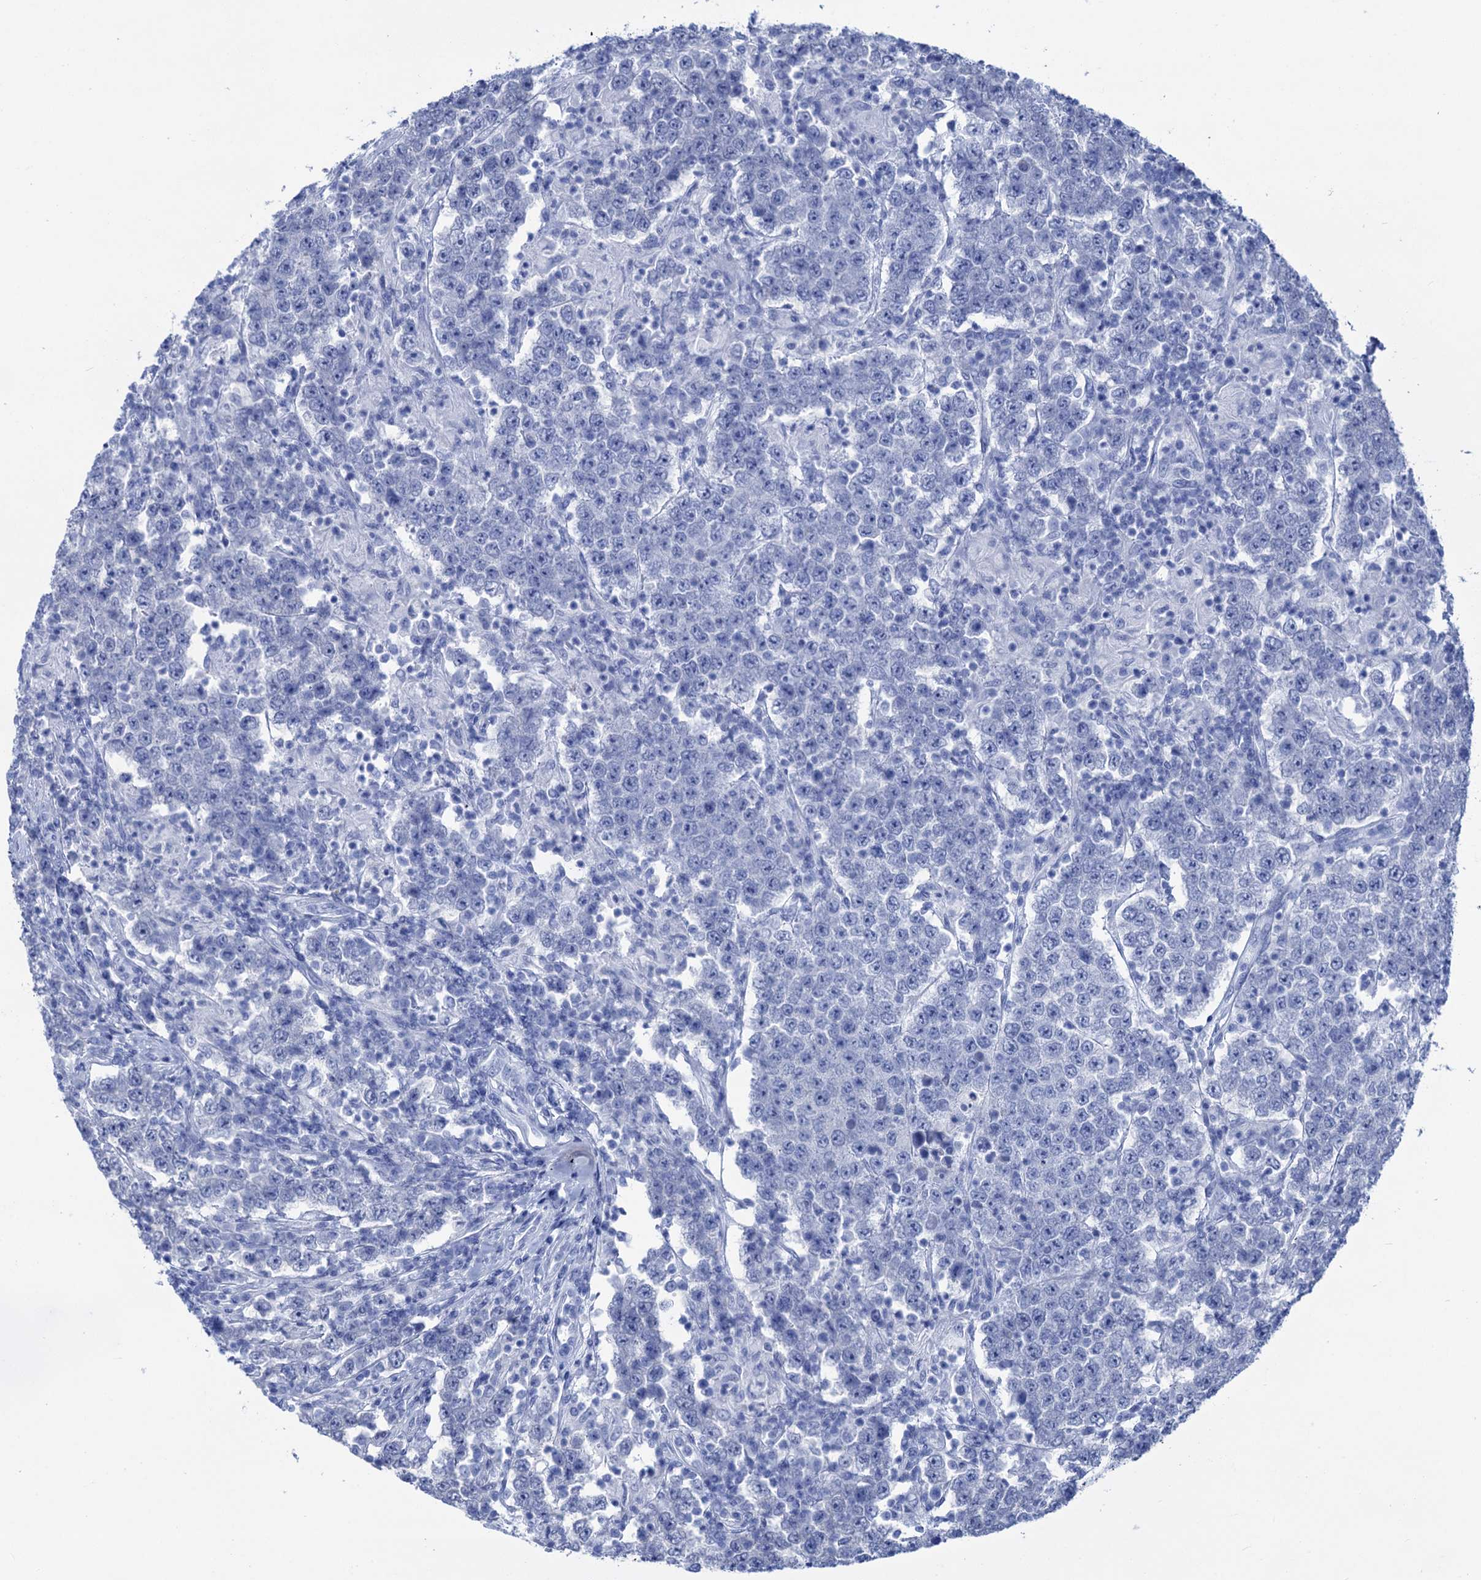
{"staining": {"intensity": "negative", "quantity": "none", "location": "none"}, "tissue": "testis cancer", "cell_type": "Tumor cells", "image_type": "cancer", "snomed": [{"axis": "morphology", "description": "Normal tissue, NOS"}, {"axis": "morphology", "description": "Urothelial carcinoma, High grade"}, {"axis": "morphology", "description": "Seminoma, NOS"}, {"axis": "morphology", "description": "Carcinoma, Embryonal, NOS"}, {"axis": "topography", "description": "Urinary bladder"}, {"axis": "topography", "description": "Testis"}], "caption": "Photomicrograph shows no protein expression in tumor cells of testis cancer (embryonal carcinoma) tissue.", "gene": "CABYR", "patient": {"sex": "male", "age": 41}}